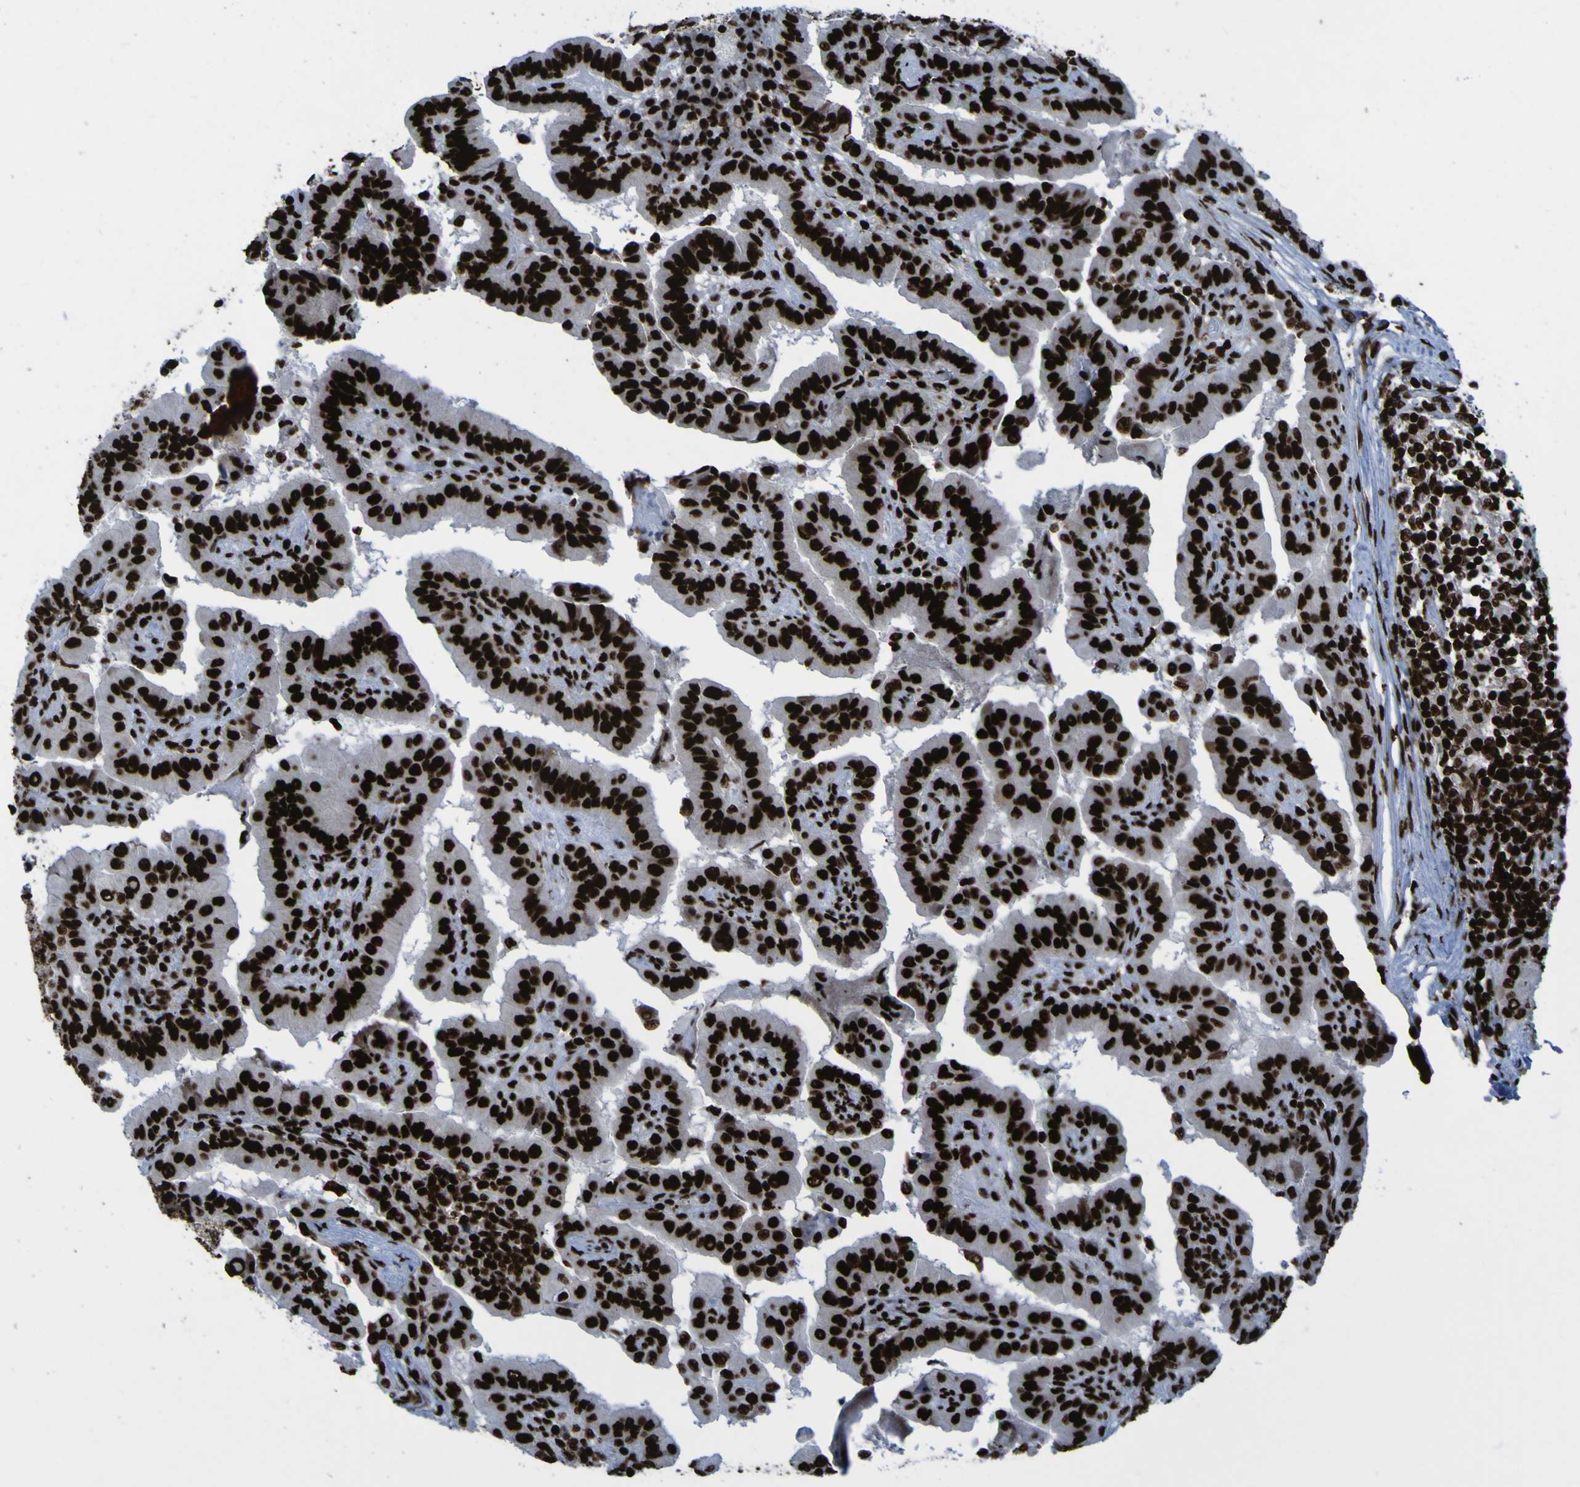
{"staining": {"intensity": "strong", "quantity": ">75%", "location": "nuclear"}, "tissue": "thyroid cancer", "cell_type": "Tumor cells", "image_type": "cancer", "snomed": [{"axis": "morphology", "description": "Papillary adenocarcinoma, NOS"}, {"axis": "topography", "description": "Thyroid gland"}], "caption": "This histopathology image demonstrates immunohistochemistry staining of thyroid cancer (papillary adenocarcinoma), with high strong nuclear positivity in about >75% of tumor cells.", "gene": "NPM1", "patient": {"sex": "male", "age": 33}}